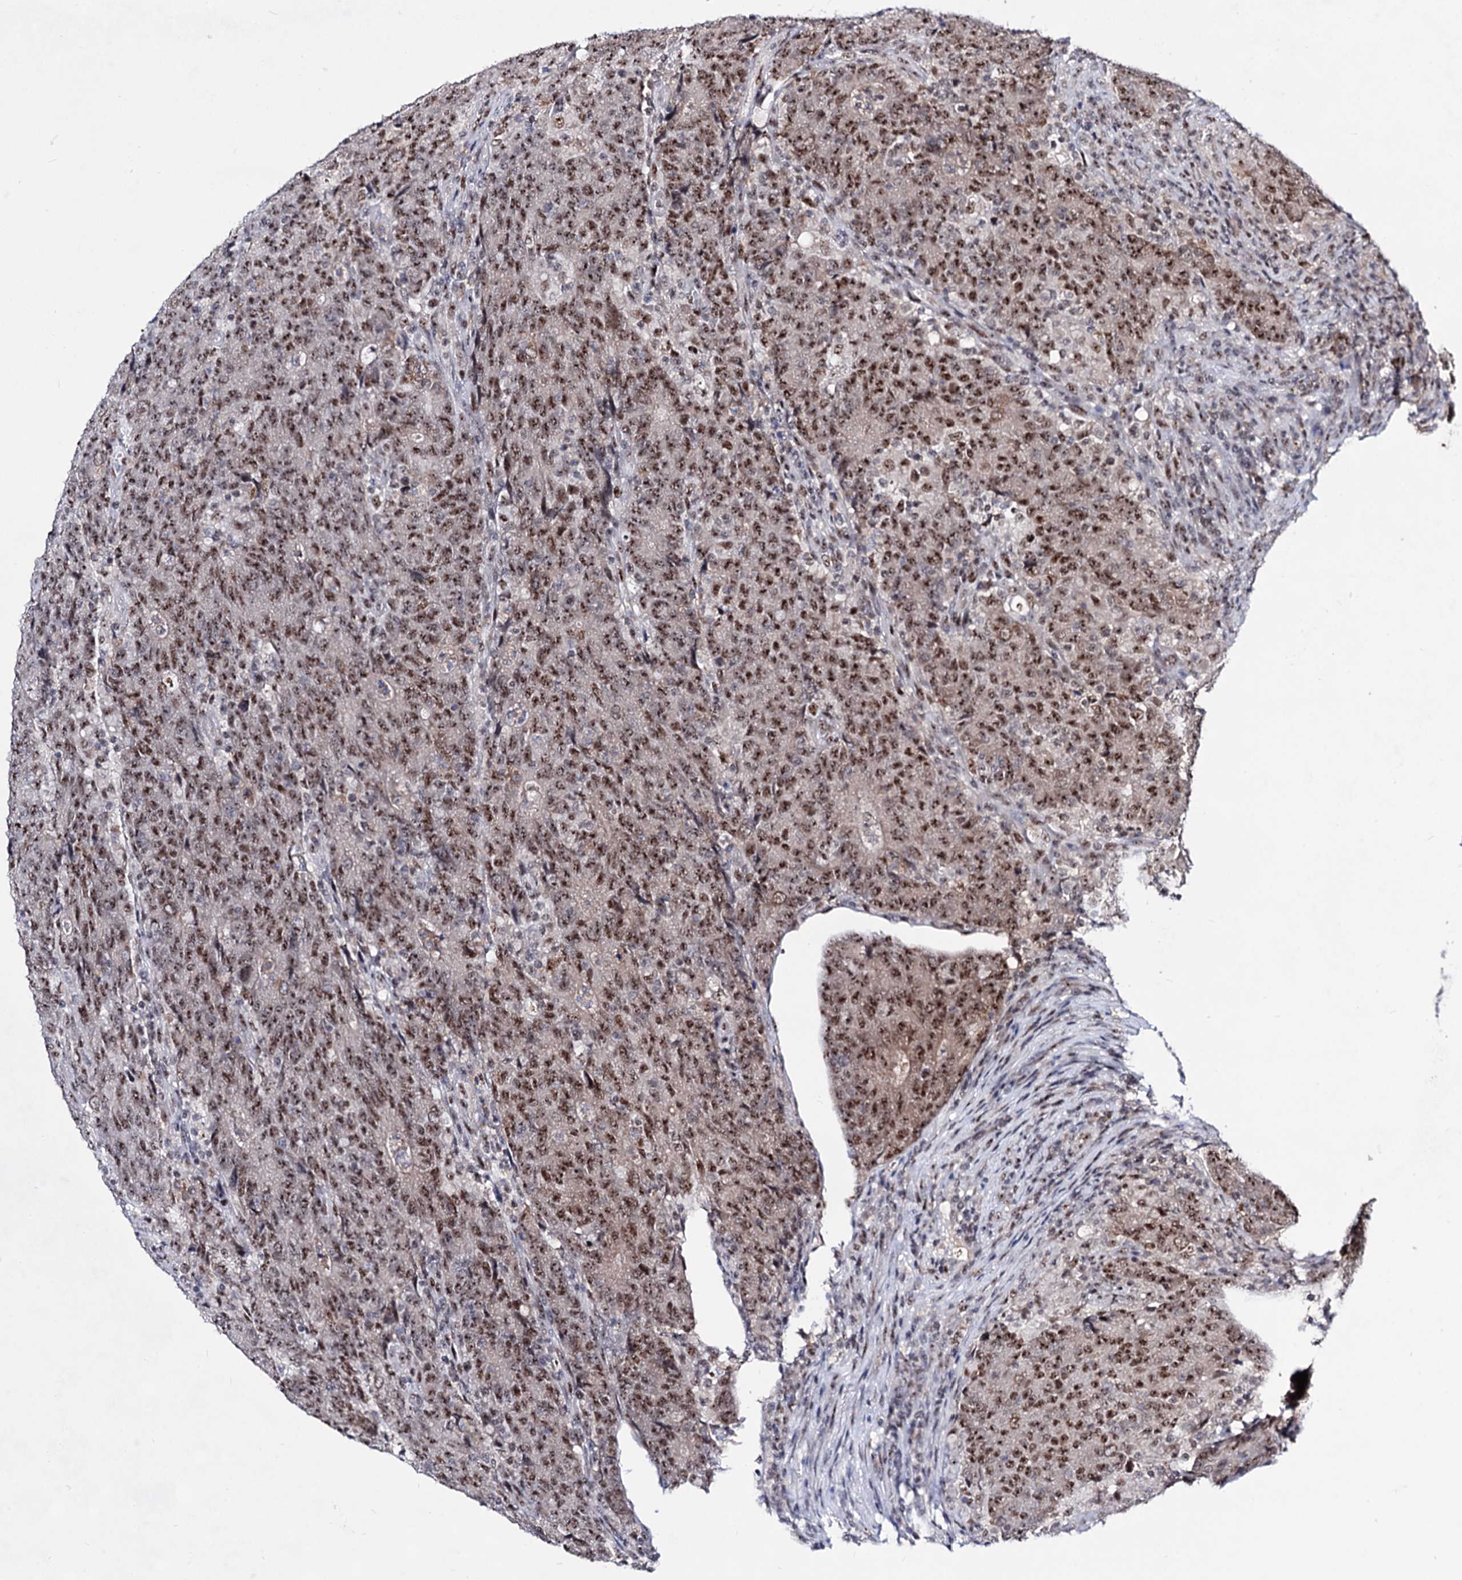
{"staining": {"intensity": "strong", "quantity": ">75%", "location": "nuclear"}, "tissue": "colorectal cancer", "cell_type": "Tumor cells", "image_type": "cancer", "snomed": [{"axis": "morphology", "description": "Adenocarcinoma, NOS"}, {"axis": "topography", "description": "Colon"}], "caption": "Colorectal adenocarcinoma tissue exhibits strong nuclear positivity in about >75% of tumor cells, visualized by immunohistochemistry.", "gene": "EXOSC10", "patient": {"sex": "female", "age": 75}}